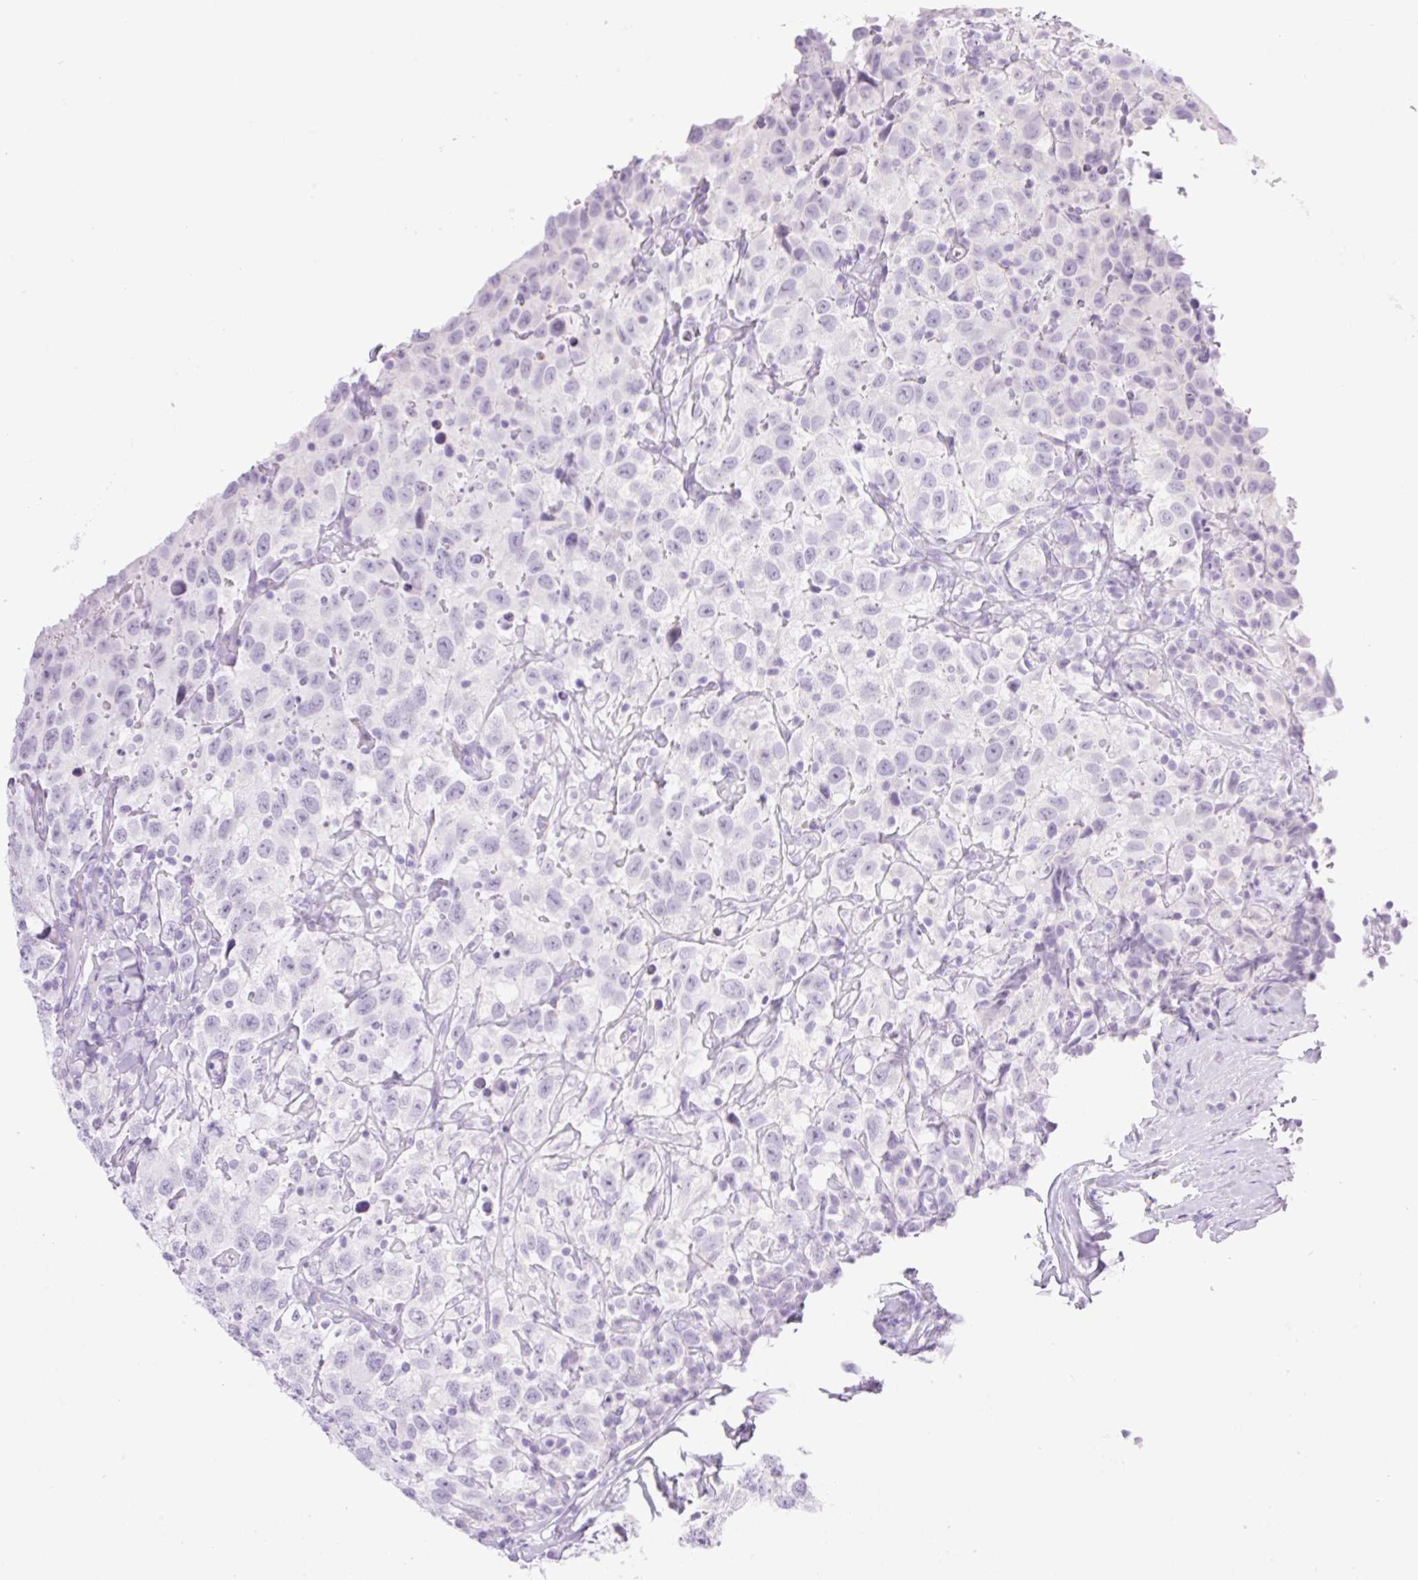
{"staining": {"intensity": "negative", "quantity": "none", "location": "none"}, "tissue": "testis cancer", "cell_type": "Tumor cells", "image_type": "cancer", "snomed": [{"axis": "morphology", "description": "Seminoma, NOS"}, {"axis": "topography", "description": "Testis"}], "caption": "Tumor cells show no significant positivity in testis cancer (seminoma).", "gene": "SPRR4", "patient": {"sex": "male", "age": 41}}